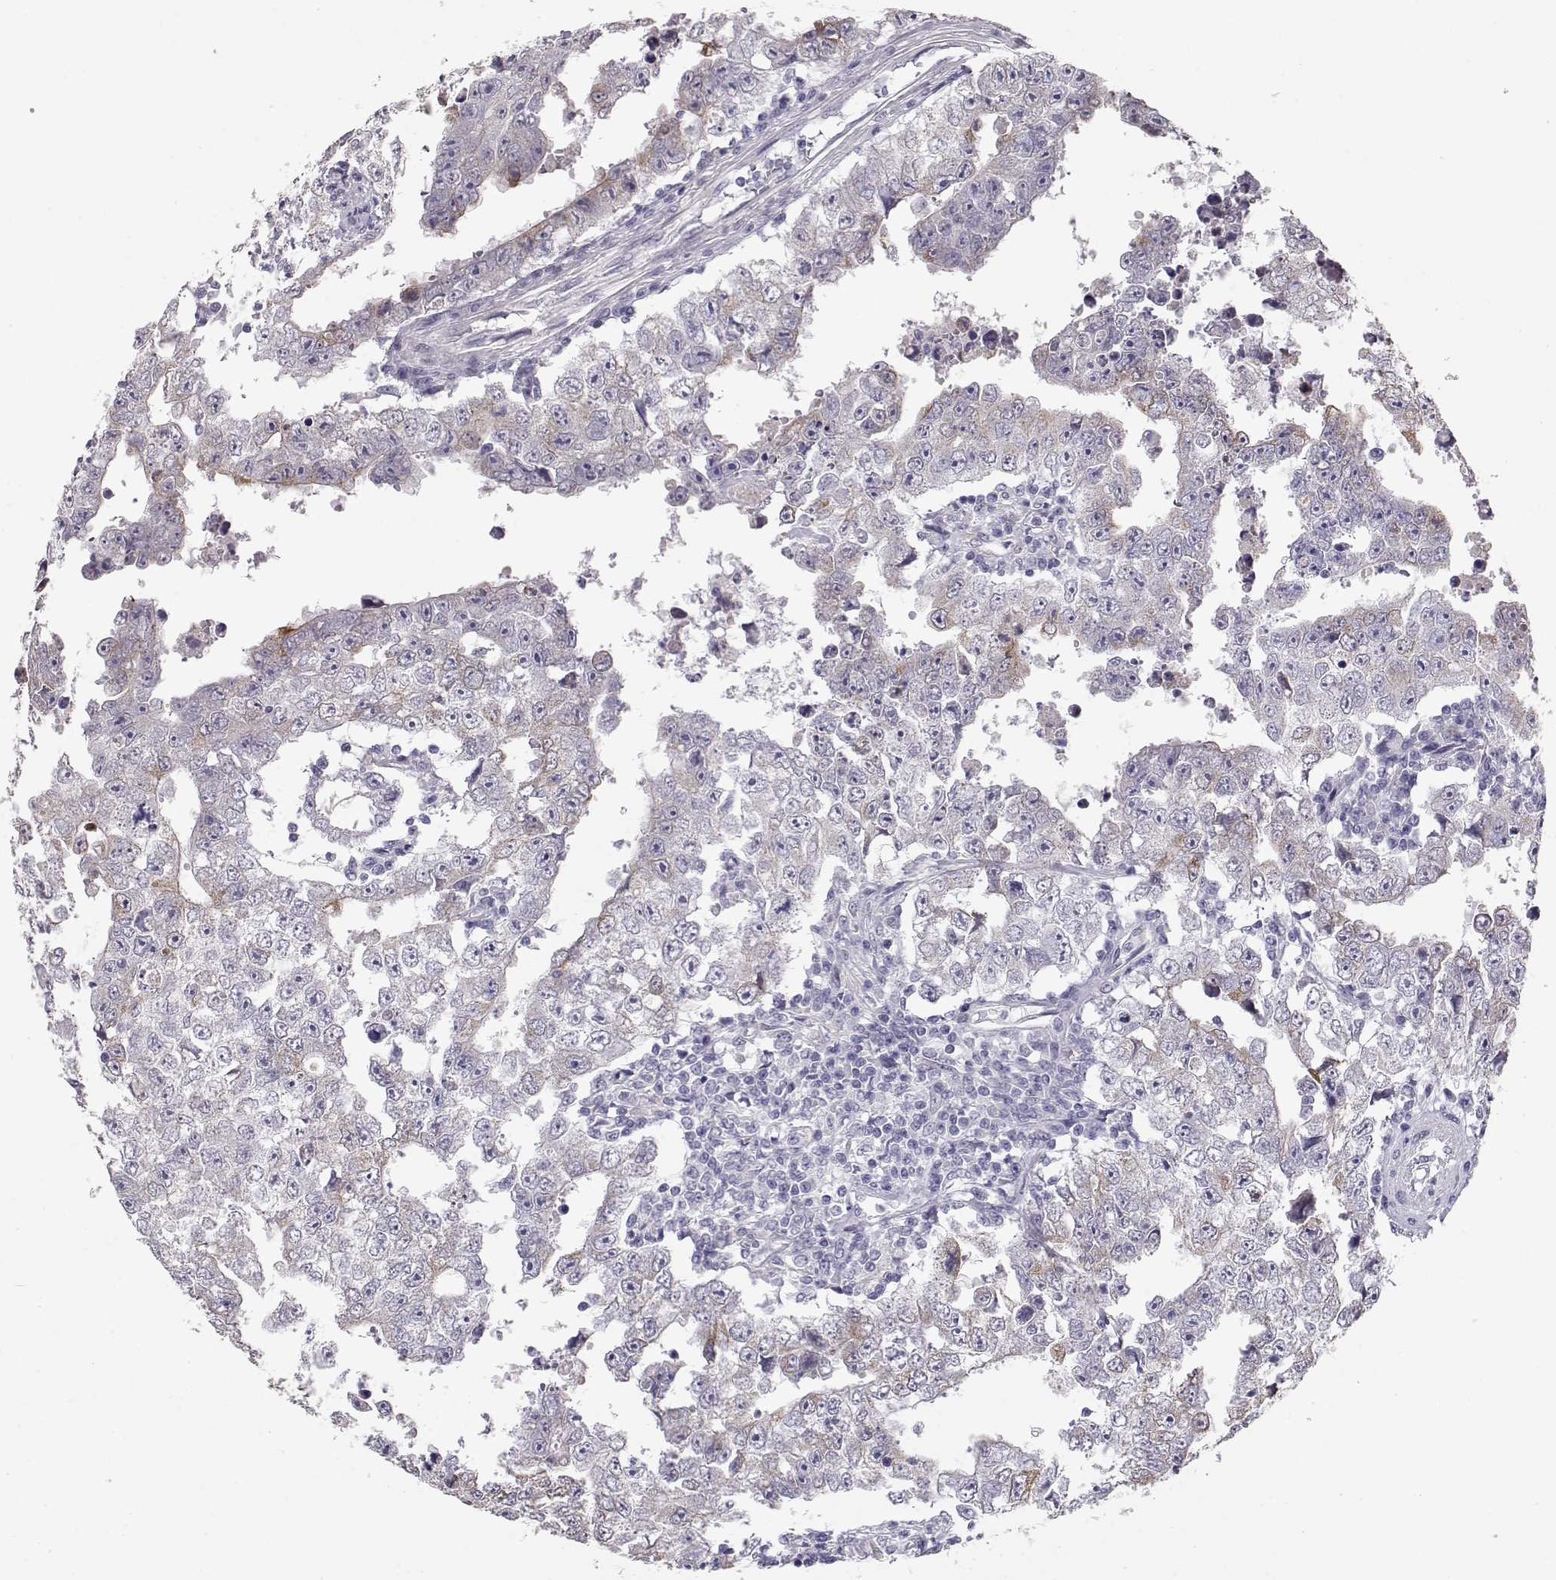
{"staining": {"intensity": "weak", "quantity": "<25%", "location": "cytoplasmic/membranous"}, "tissue": "testis cancer", "cell_type": "Tumor cells", "image_type": "cancer", "snomed": [{"axis": "morphology", "description": "Carcinoma, Embryonal, NOS"}, {"axis": "topography", "description": "Testis"}], "caption": "Tumor cells are negative for protein expression in human testis cancer (embryonal carcinoma).", "gene": "LAMB3", "patient": {"sex": "male", "age": 36}}